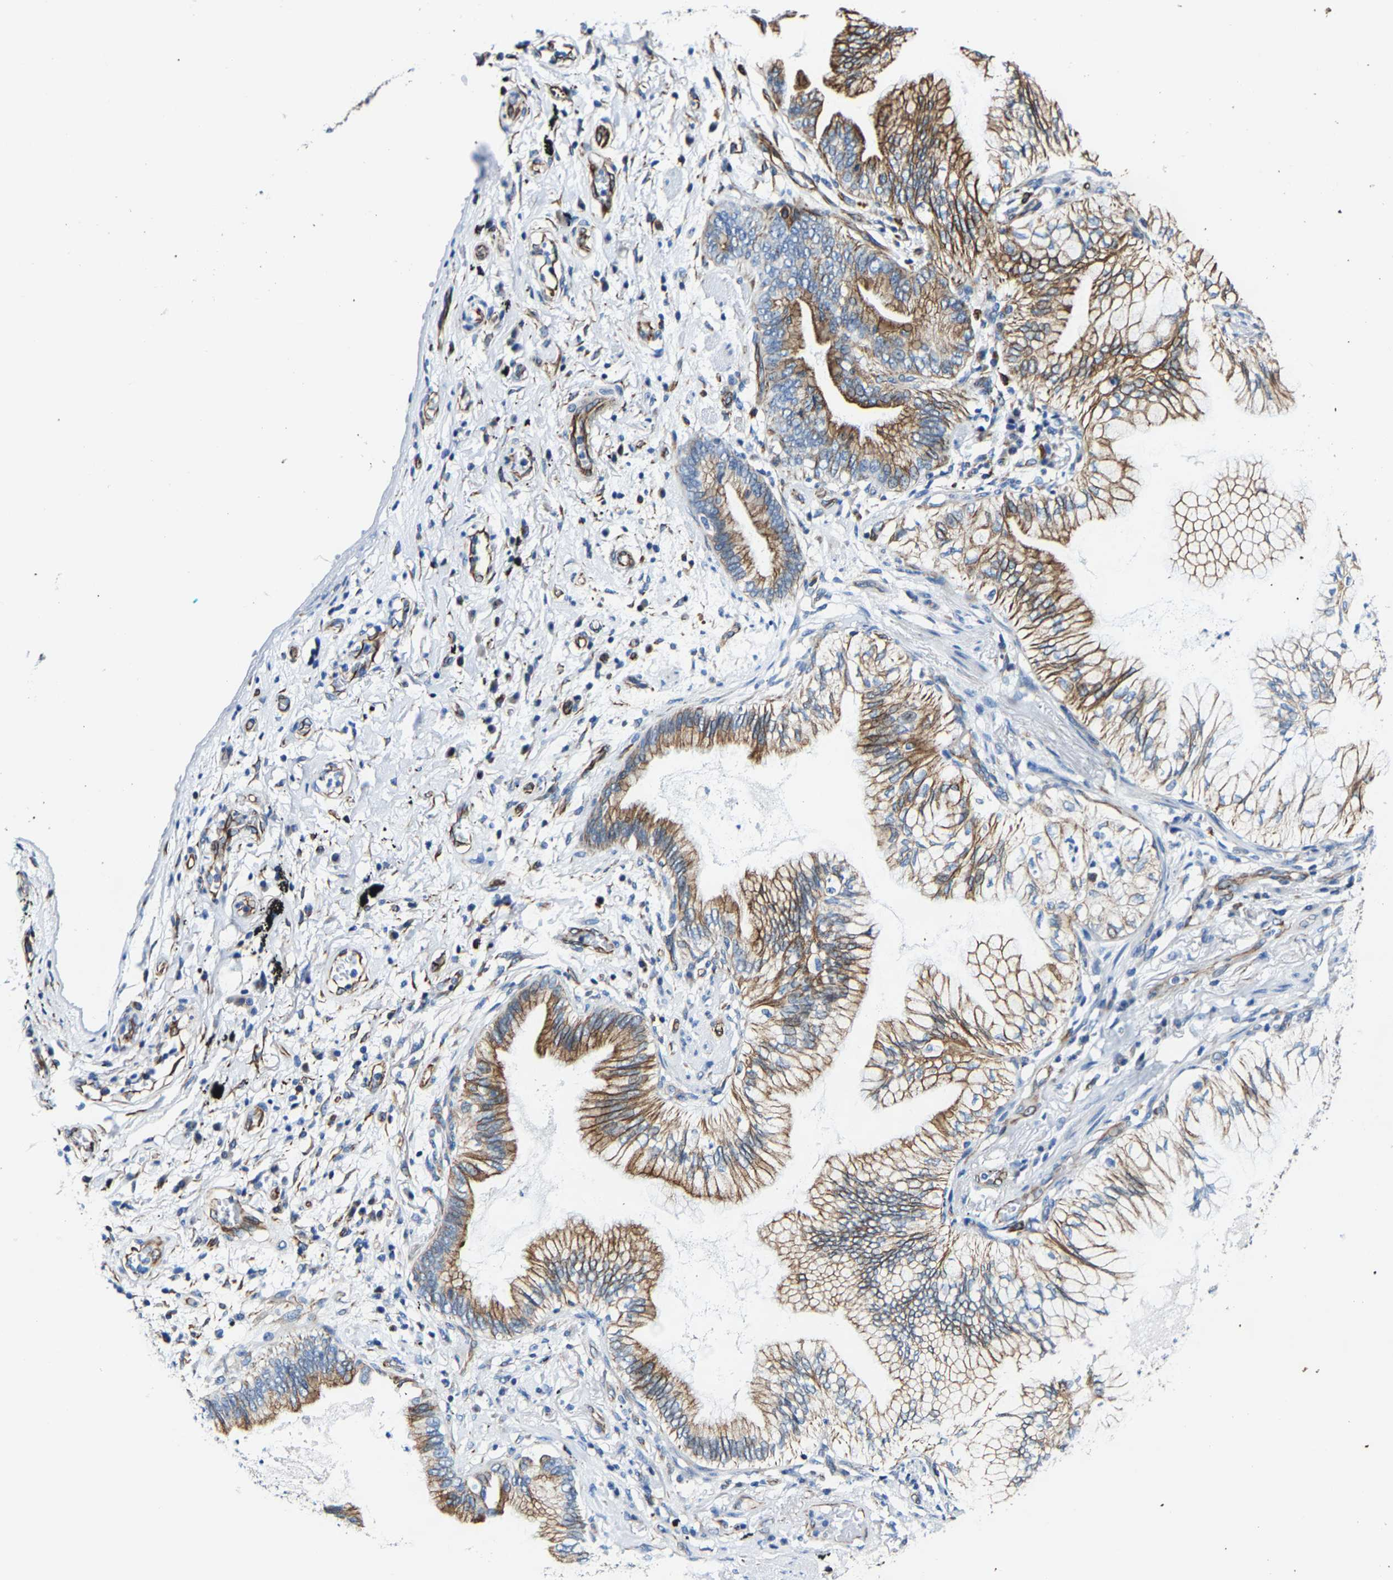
{"staining": {"intensity": "moderate", "quantity": ">75%", "location": "cytoplasmic/membranous"}, "tissue": "lung cancer", "cell_type": "Tumor cells", "image_type": "cancer", "snomed": [{"axis": "morphology", "description": "Normal tissue, NOS"}, {"axis": "morphology", "description": "Adenocarcinoma, NOS"}, {"axis": "topography", "description": "Bronchus"}, {"axis": "topography", "description": "Lung"}], "caption": "Immunohistochemistry of human lung adenocarcinoma shows medium levels of moderate cytoplasmic/membranous staining in approximately >75% of tumor cells.", "gene": "MMEL1", "patient": {"sex": "female", "age": 70}}